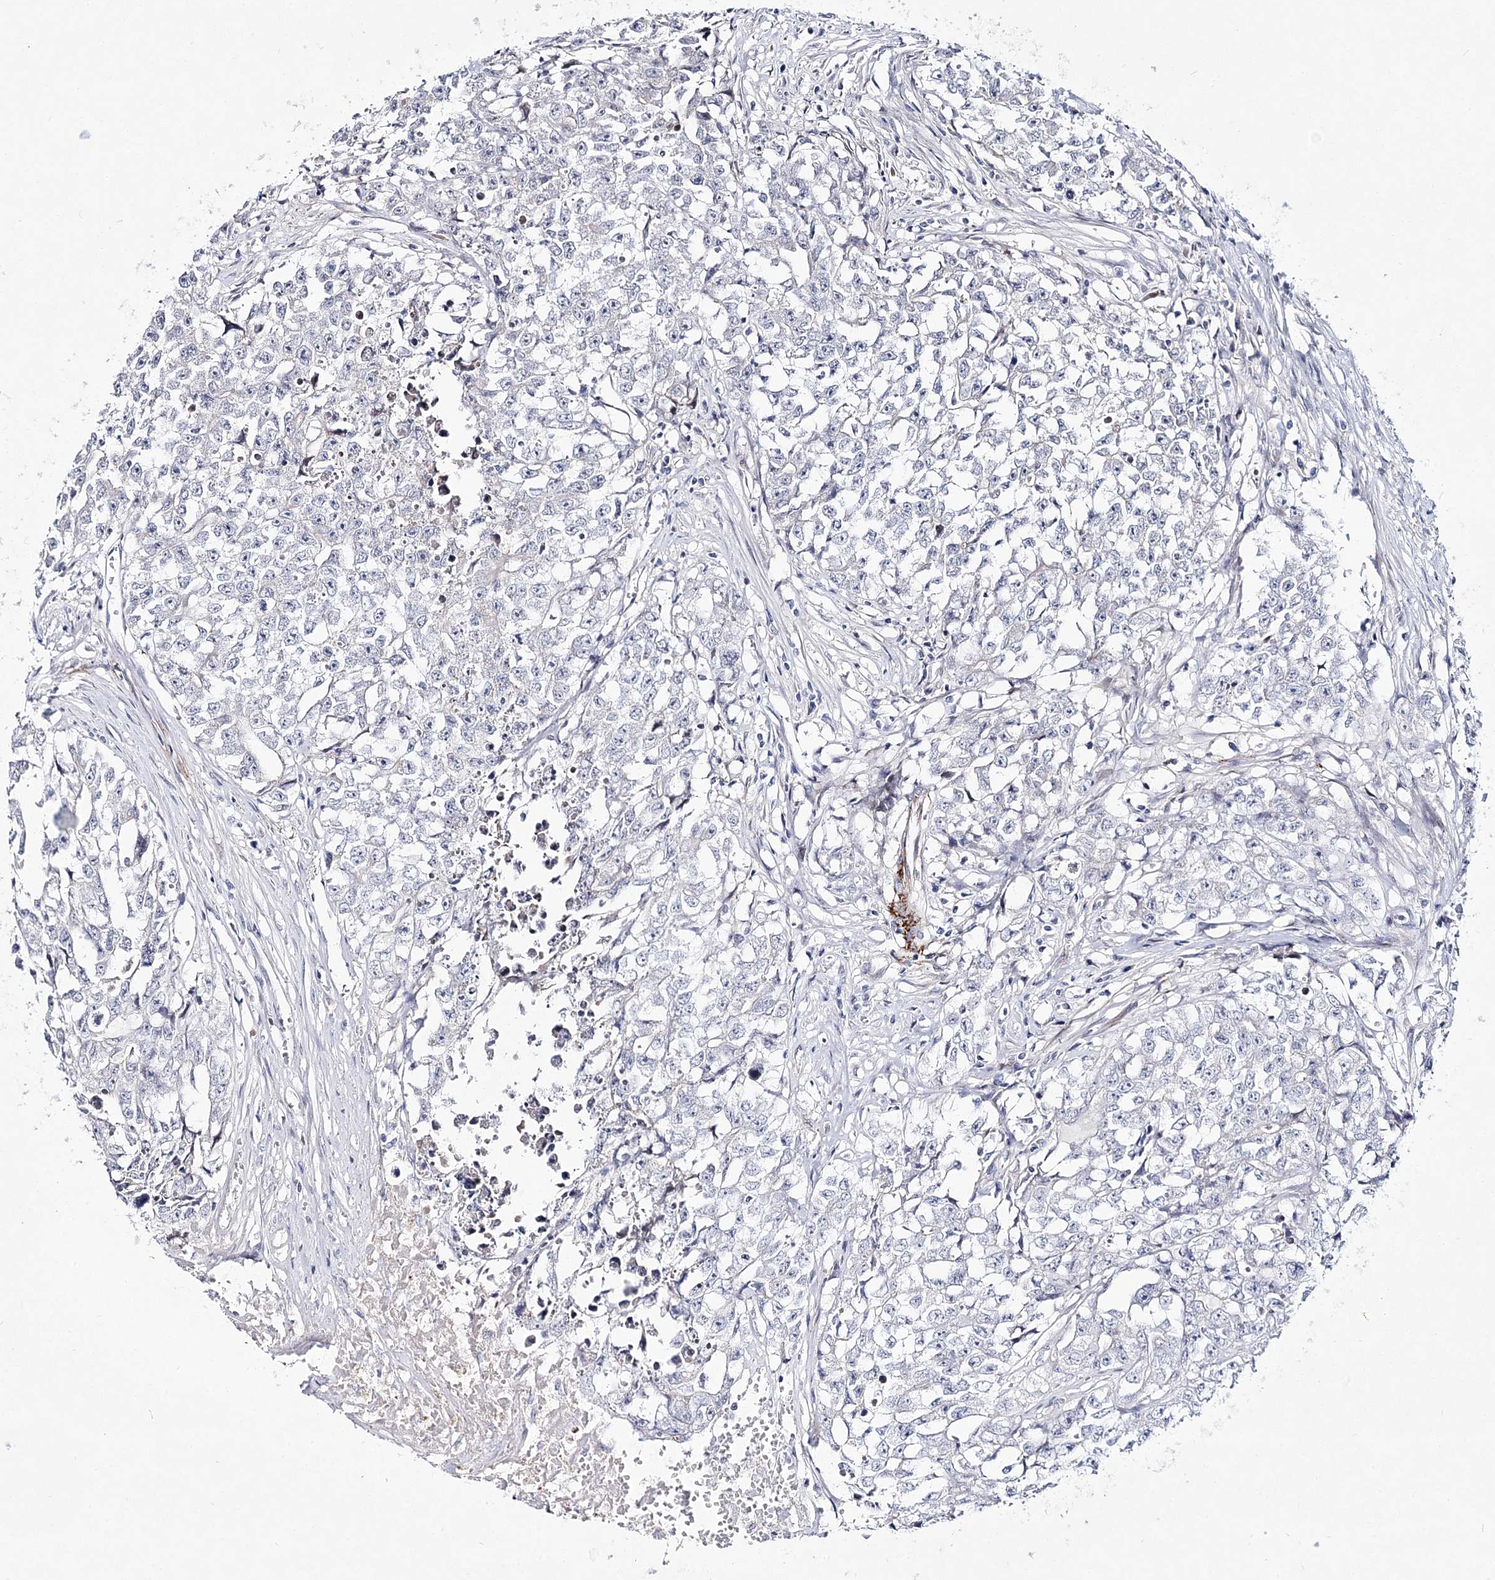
{"staining": {"intensity": "negative", "quantity": "none", "location": "none"}, "tissue": "testis cancer", "cell_type": "Tumor cells", "image_type": "cancer", "snomed": [{"axis": "morphology", "description": "Seminoma, NOS"}, {"axis": "morphology", "description": "Carcinoma, Embryonal, NOS"}, {"axis": "topography", "description": "Testis"}], "caption": "High power microscopy histopathology image of an immunohistochemistry (IHC) image of testis seminoma, revealing no significant positivity in tumor cells.", "gene": "ANO1", "patient": {"sex": "male", "age": 43}}